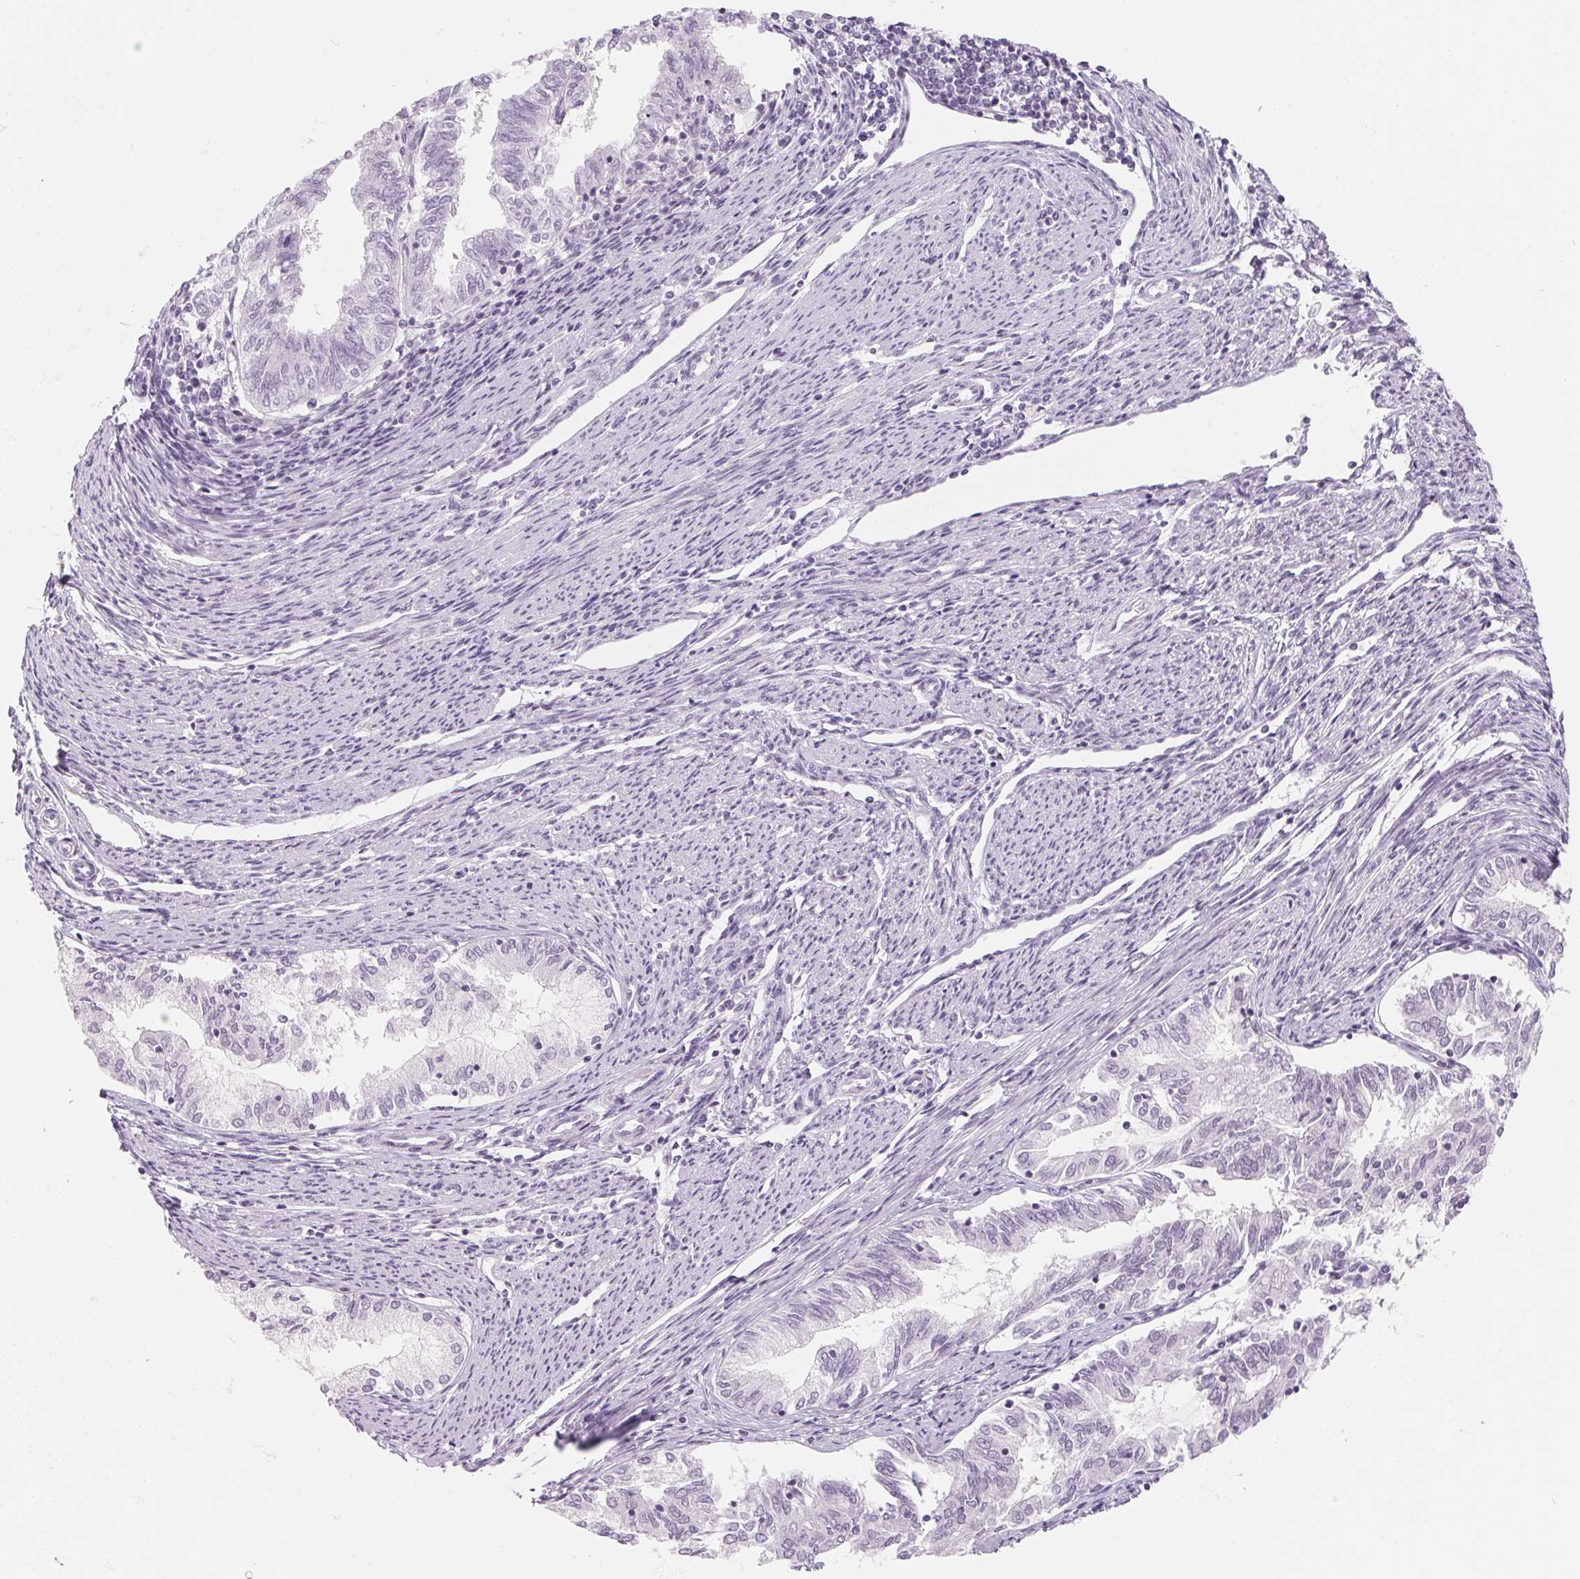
{"staining": {"intensity": "negative", "quantity": "none", "location": "none"}, "tissue": "endometrial cancer", "cell_type": "Tumor cells", "image_type": "cancer", "snomed": [{"axis": "morphology", "description": "Adenocarcinoma, NOS"}, {"axis": "topography", "description": "Endometrium"}], "caption": "A high-resolution image shows IHC staining of endometrial cancer, which exhibits no significant expression in tumor cells. (Stains: DAB immunohistochemistry (IHC) with hematoxylin counter stain, Microscopy: brightfield microscopy at high magnification).", "gene": "ZIC4", "patient": {"sex": "female", "age": 79}}